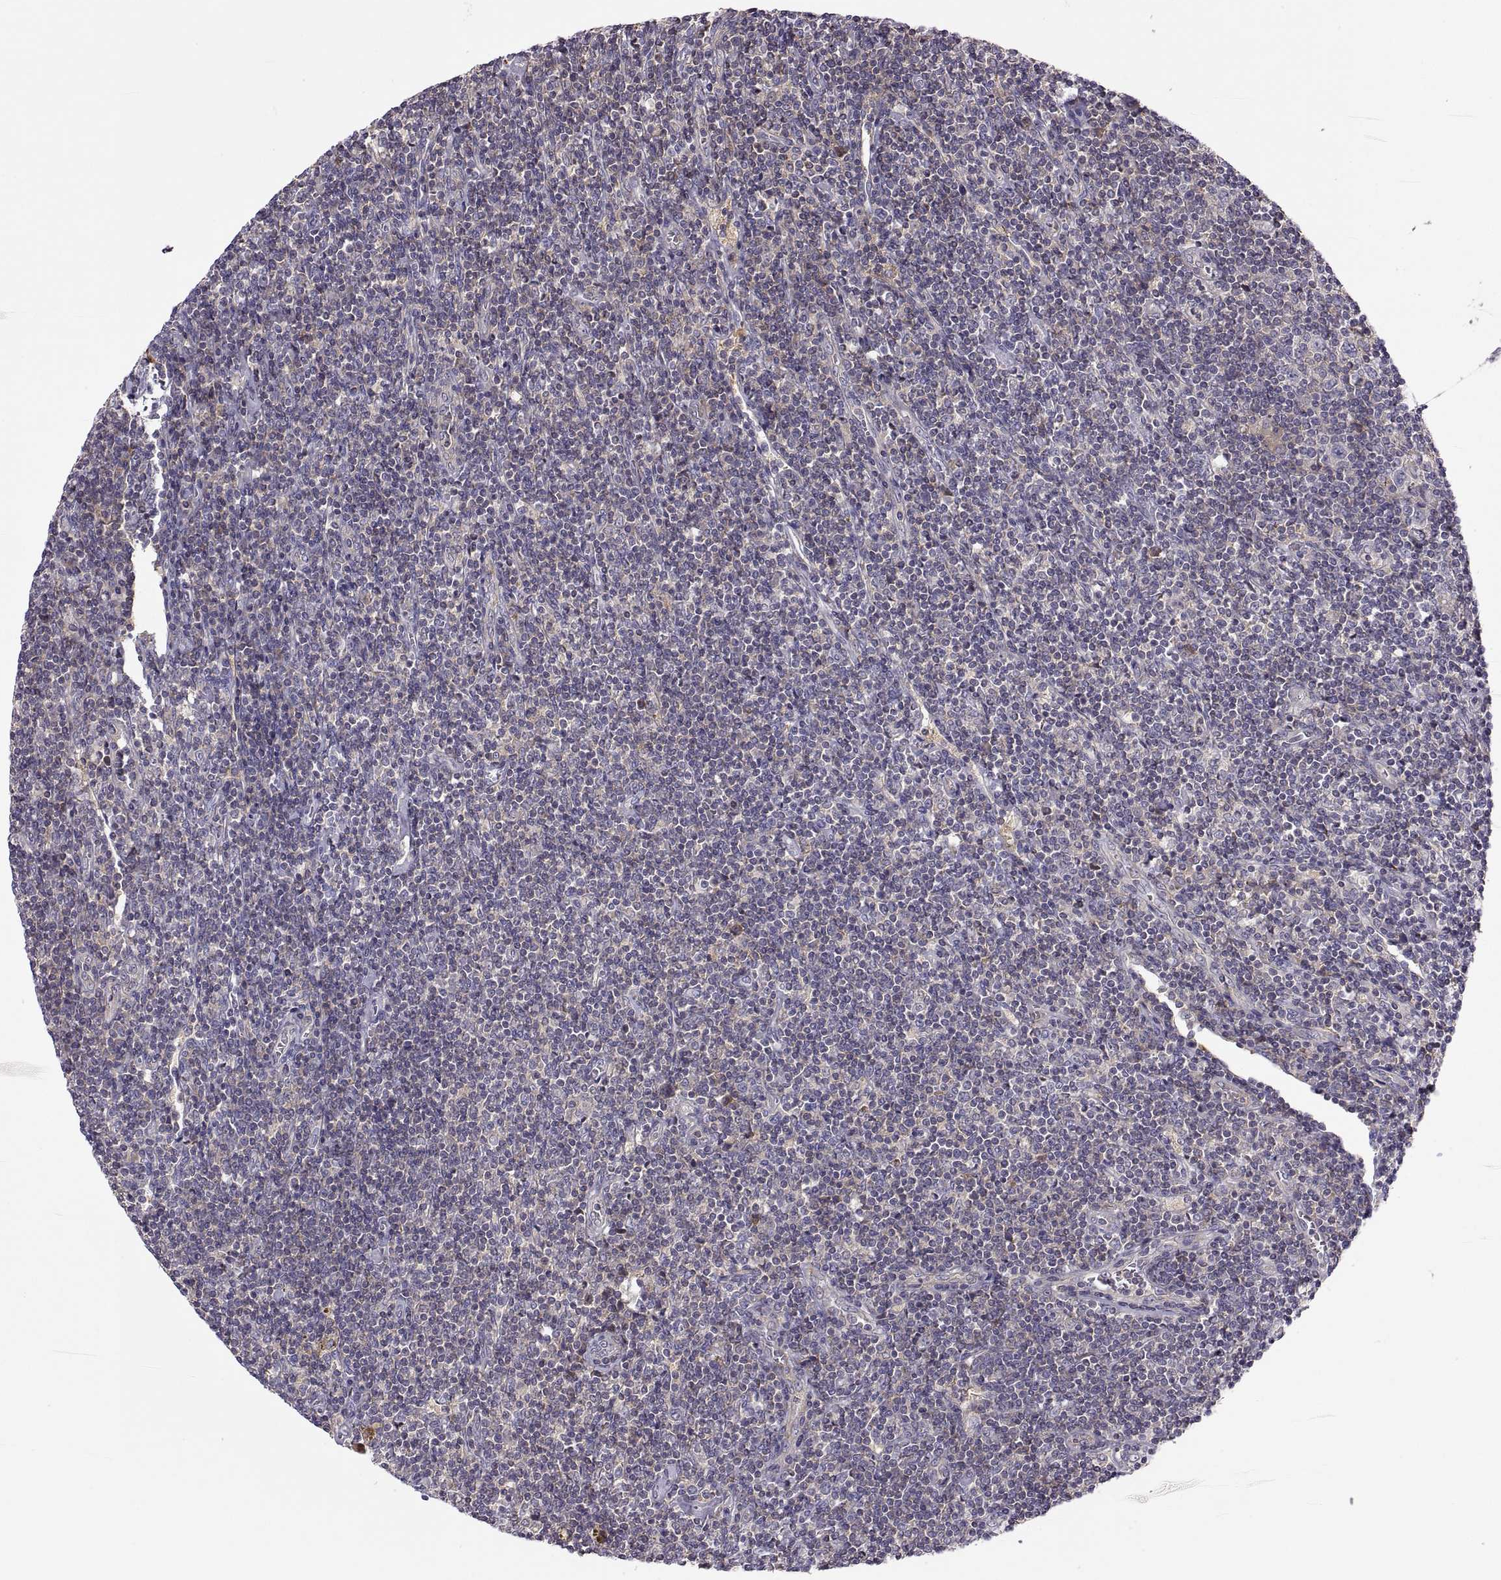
{"staining": {"intensity": "negative", "quantity": "none", "location": "none"}, "tissue": "lymphoma", "cell_type": "Tumor cells", "image_type": "cancer", "snomed": [{"axis": "morphology", "description": "Hodgkin's disease, NOS"}, {"axis": "topography", "description": "Lymph node"}], "caption": "DAB (3,3'-diaminobenzidine) immunohistochemical staining of lymphoma shows no significant positivity in tumor cells.", "gene": "SPATA32", "patient": {"sex": "male", "age": 40}}